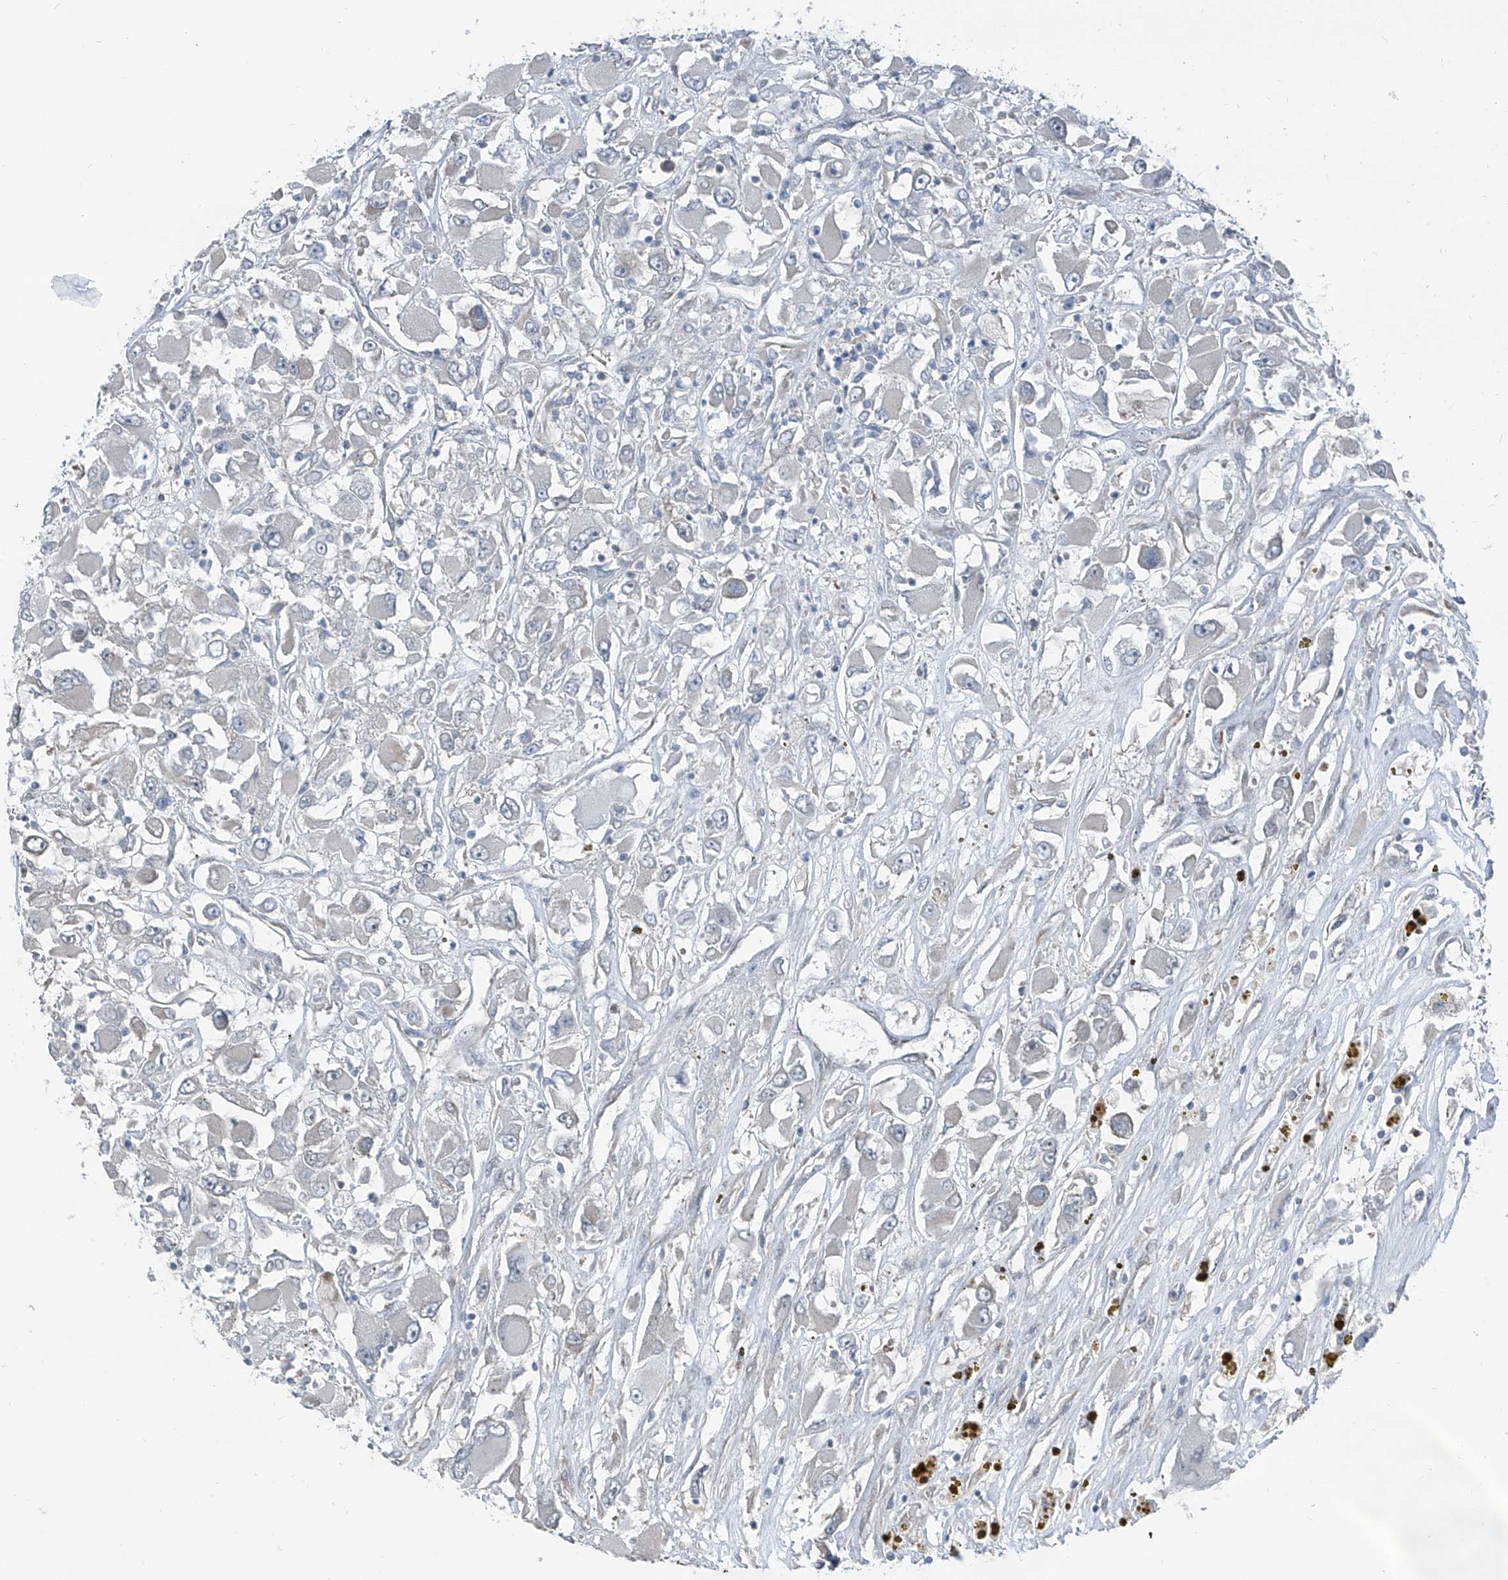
{"staining": {"intensity": "negative", "quantity": "none", "location": "none"}, "tissue": "renal cancer", "cell_type": "Tumor cells", "image_type": "cancer", "snomed": [{"axis": "morphology", "description": "Adenocarcinoma, NOS"}, {"axis": "topography", "description": "Kidney"}], "caption": "DAB (3,3'-diaminobenzidine) immunohistochemical staining of human renal adenocarcinoma reveals no significant positivity in tumor cells. (DAB immunohistochemistry (IHC) with hematoxylin counter stain).", "gene": "HSPB11", "patient": {"sex": "female", "age": 52}}